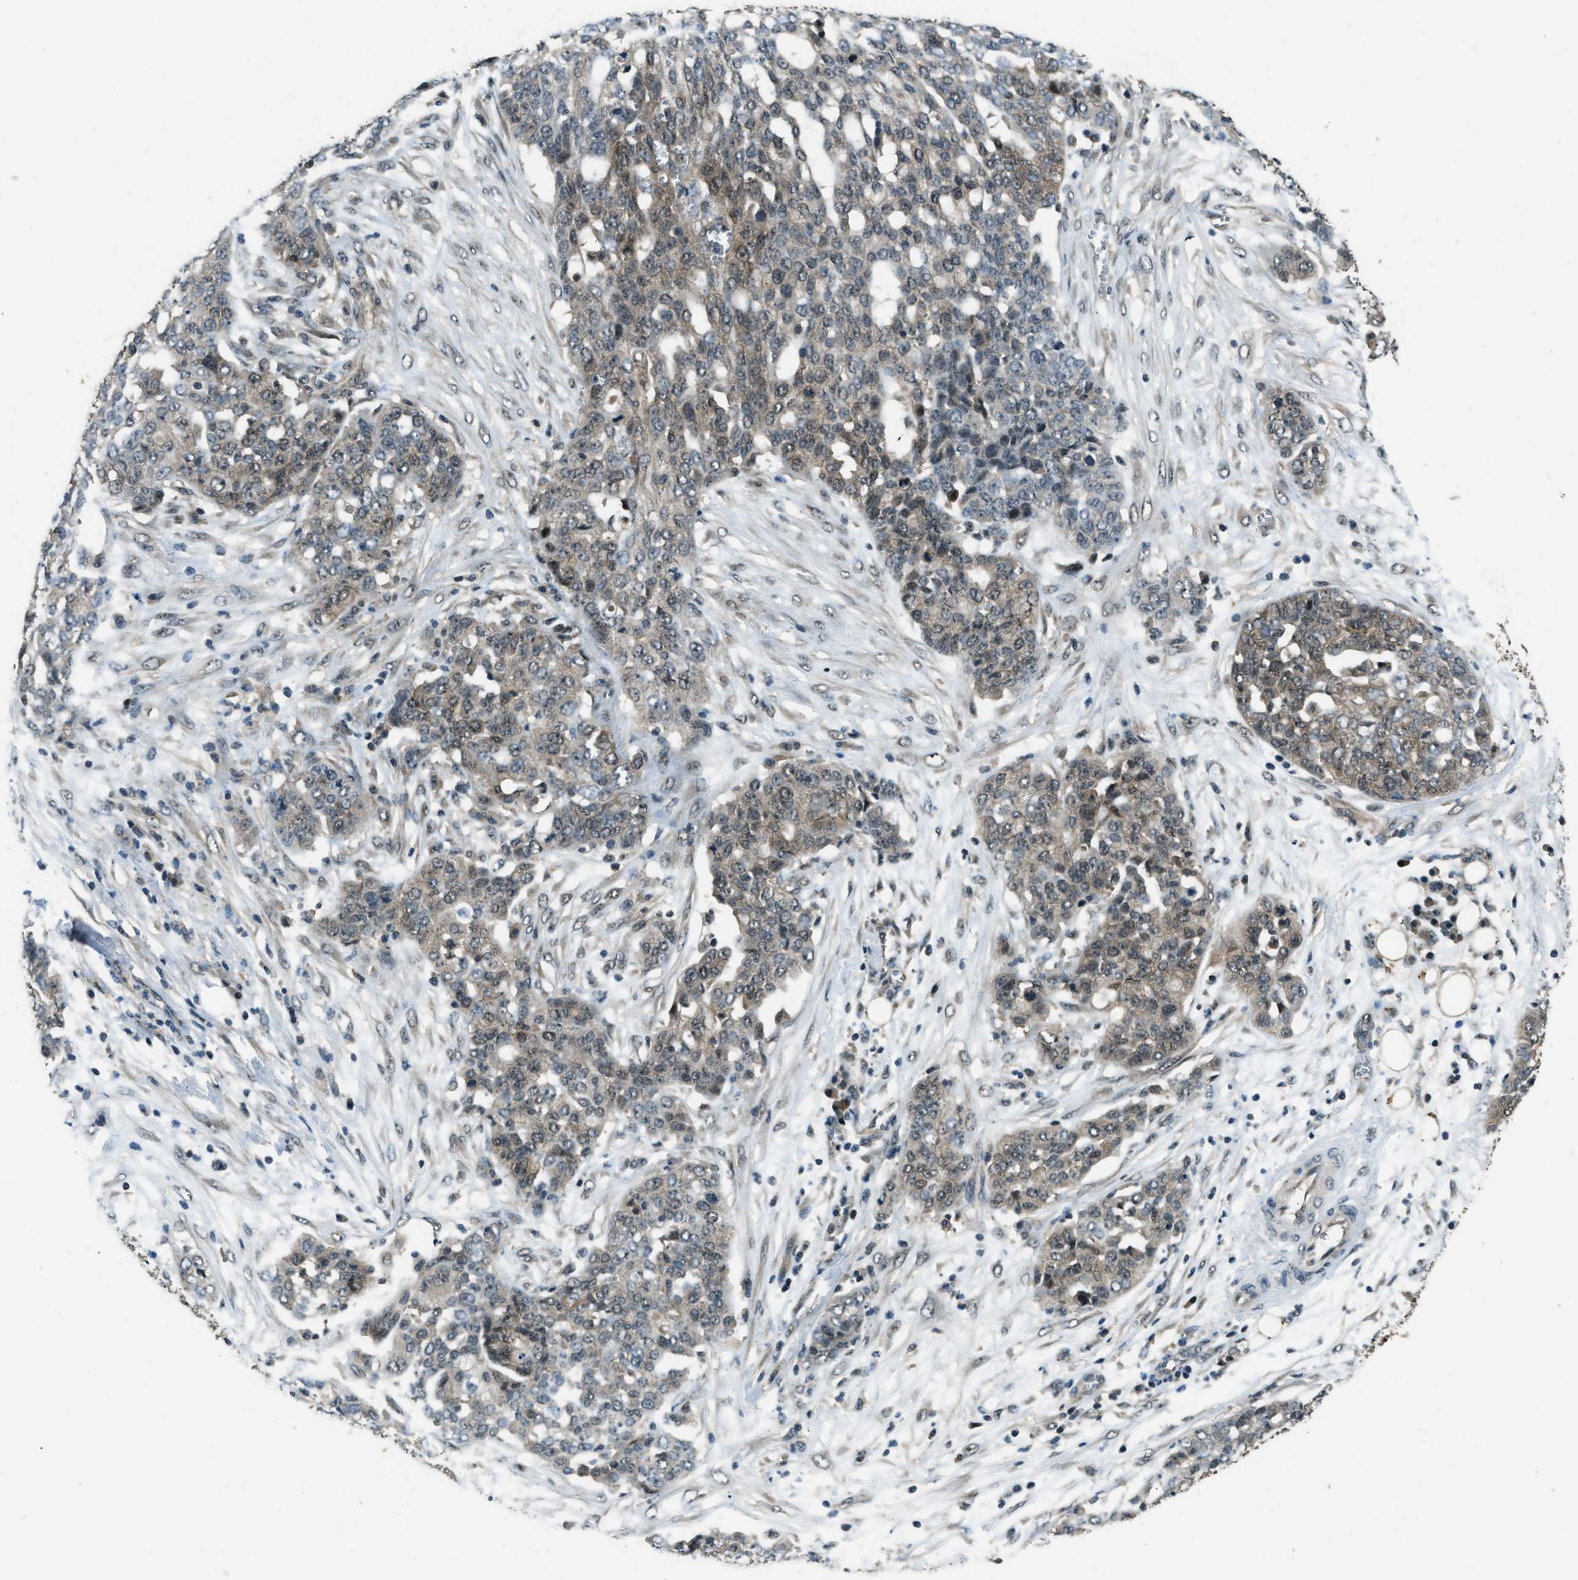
{"staining": {"intensity": "moderate", "quantity": ">75%", "location": "cytoplasmic/membranous"}, "tissue": "ovarian cancer", "cell_type": "Tumor cells", "image_type": "cancer", "snomed": [{"axis": "morphology", "description": "Cystadenocarcinoma, serous, NOS"}, {"axis": "topography", "description": "Soft tissue"}, {"axis": "topography", "description": "Ovary"}], "caption": "This image exhibits IHC staining of human serous cystadenocarcinoma (ovarian), with medium moderate cytoplasmic/membranous positivity in about >75% of tumor cells.", "gene": "NUDCD3", "patient": {"sex": "female", "age": 57}}